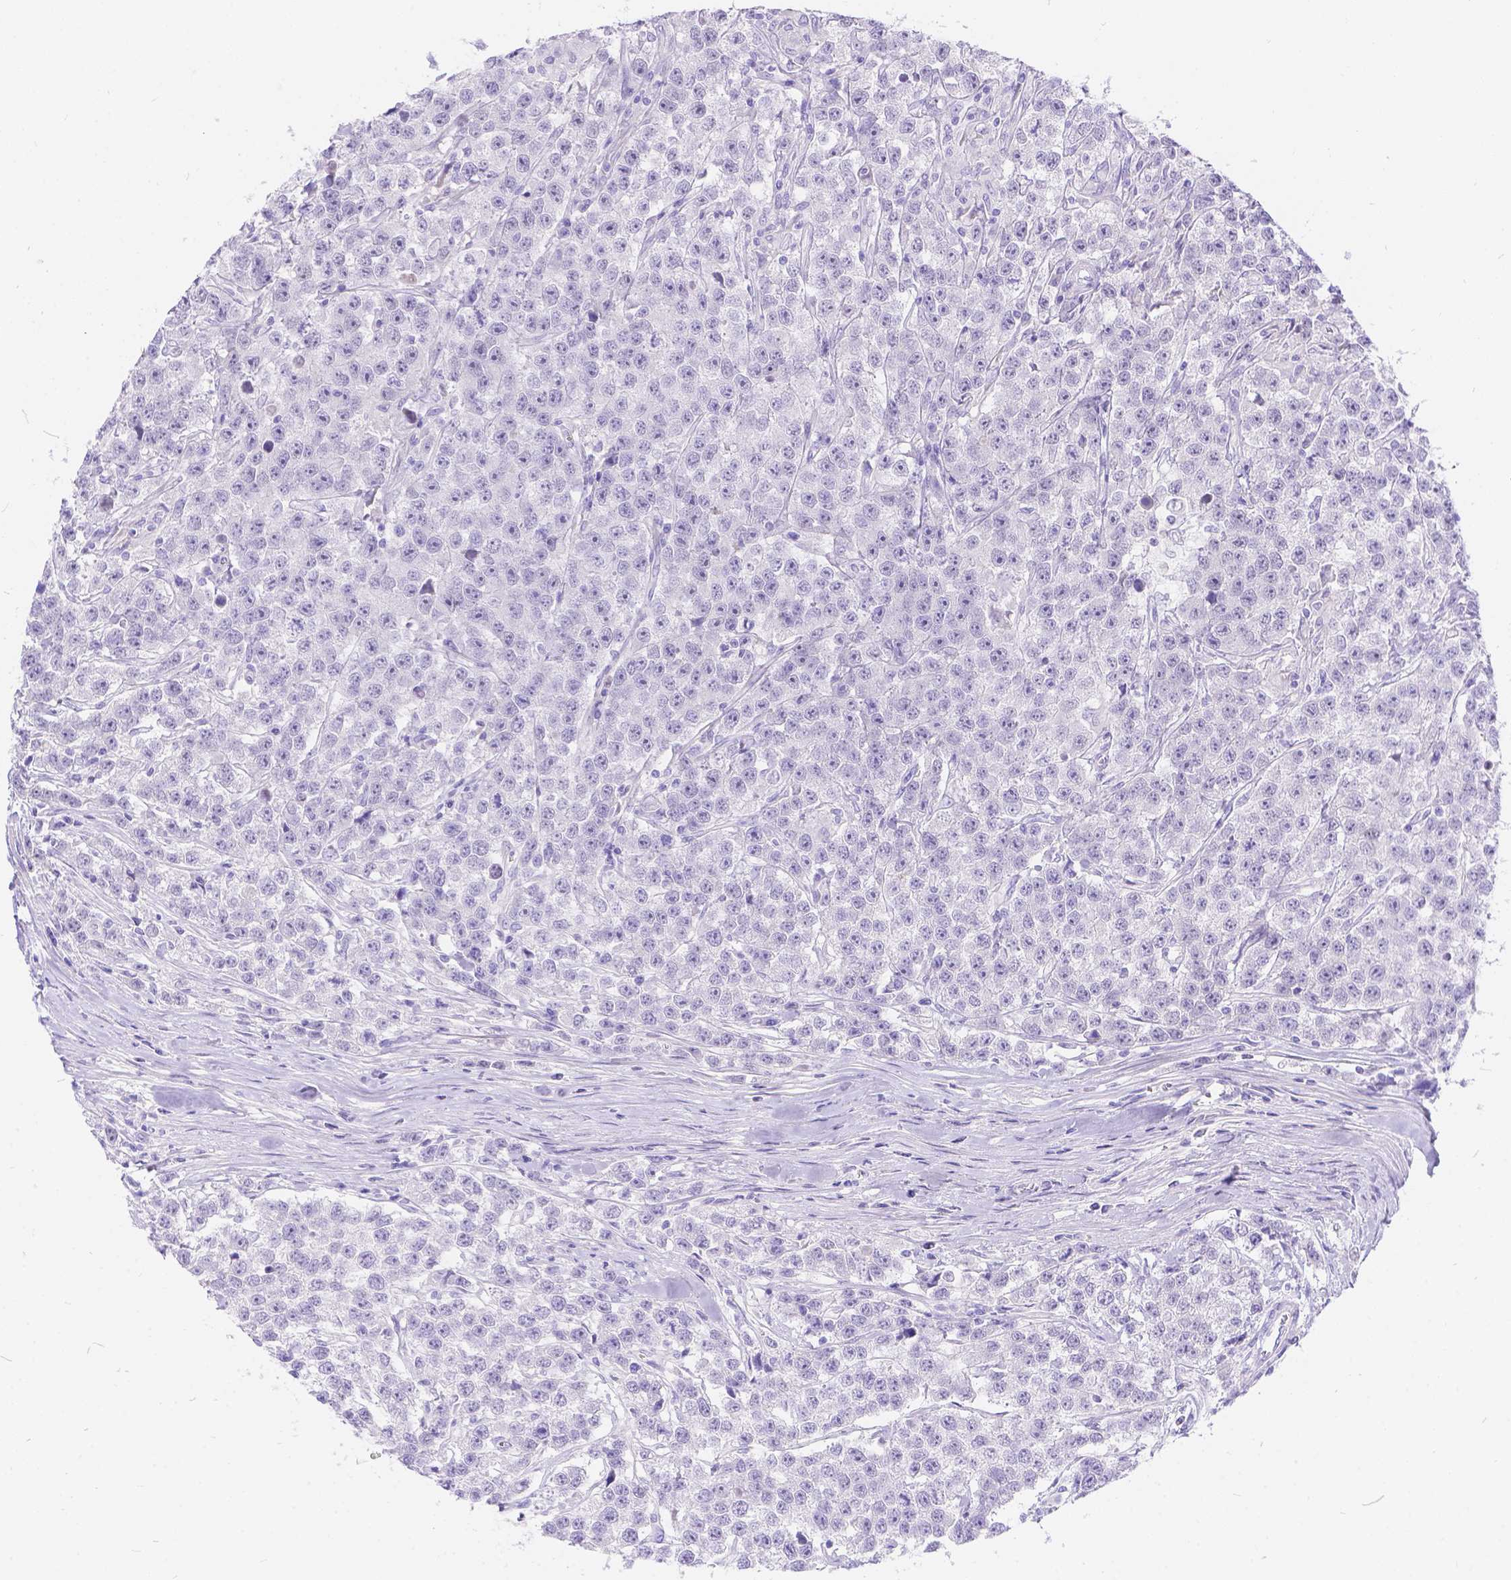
{"staining": {"intensity": "negative", "quantity": "none", "location": "none"}, "tissue": "testis cancer", "cell_type": "Tumor cells", "image_type": "cancer", "snomed": [{"axis": "morphology", "description": "Seminoma, NOS"}, {"axis": "topography", "description": "Testis"}], "caption": "The IHC micrograph has no significant expression in tumor cells of seminoma (testis) tissue. (Stains: DAB IHC with hematoxylin counter stain, Microscopy: brightfield microscopy at high magnification).", "gene": "KLHL10", "patient": {"sex": "male", "age": 59}}